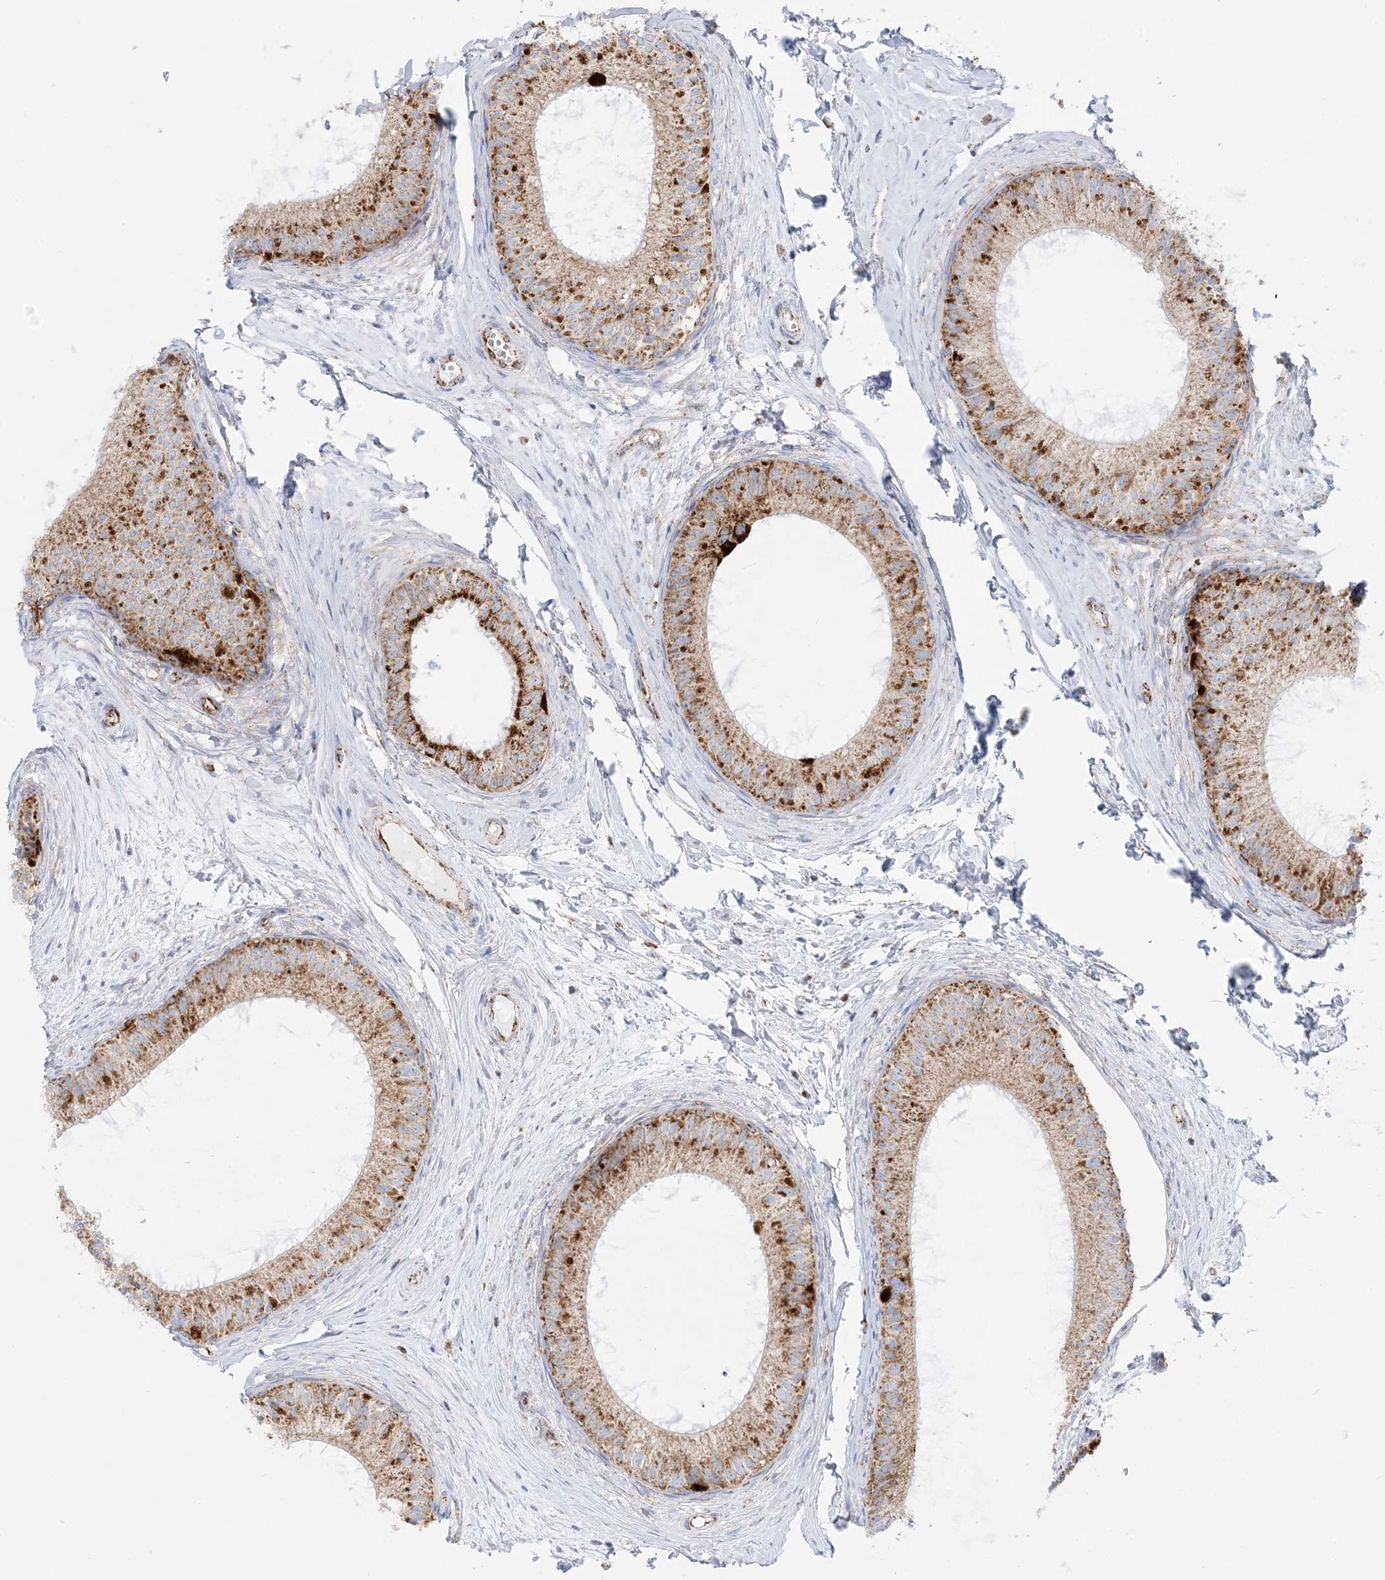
{"staining": {"intensity": "strong", "quantity": ">75%", "location": "cytoplasmic/membranous"}, "tissue": "epididymis", "cell_type": "Glandular cells", "image_type": "normal", "snomed": [{"axis": "morphology", "description": "Normal tissue, NOS"}, {"axis": "topography", "description": "Epididymis"}], "caption": "Immunohistochemical staining of benign human epididymis reveals high levels of strong cytoplasmic/membranous positivity in about >75% of glandular cells. (DAB IHC with brightfield microscopy, high magnification).", "gene": "MRPS36", "patient": {"sex": "male", "age": 34}}